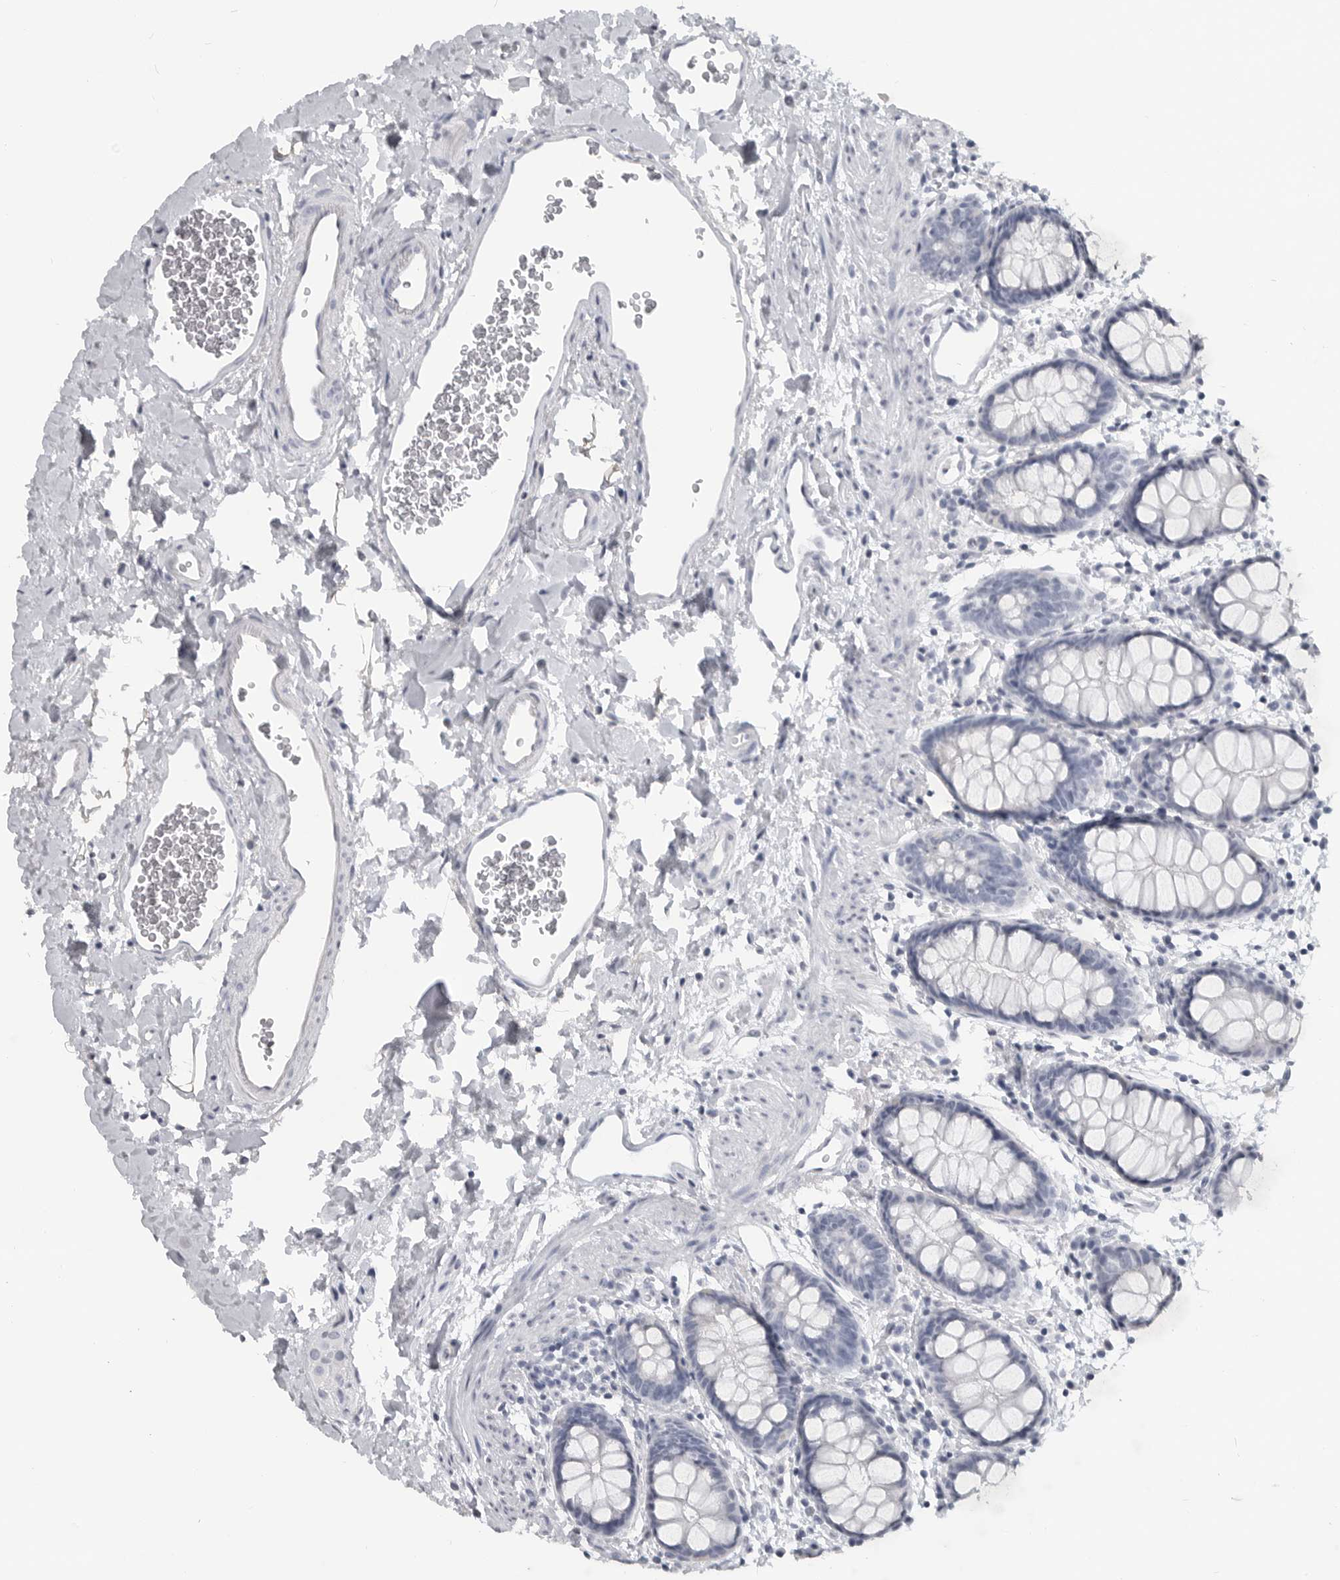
{"staining": {"intensity": "negative", "quantity": "none", "location": "none"}, "tissue": "rectum", "cell_type": "Glandular cells", "image_type": "normal", "snomed": [{"axis": "morphology", "description": "Normal tissue, NOS"}, {"axis": "topography", "description": "Rectum"}], "caption": "Human rectum stained for a protein using immunohistochemistry demonstrates no positivity in glandular cells.", "gene": "LY6D", "patient": {"sex": "female", "age": 65}}